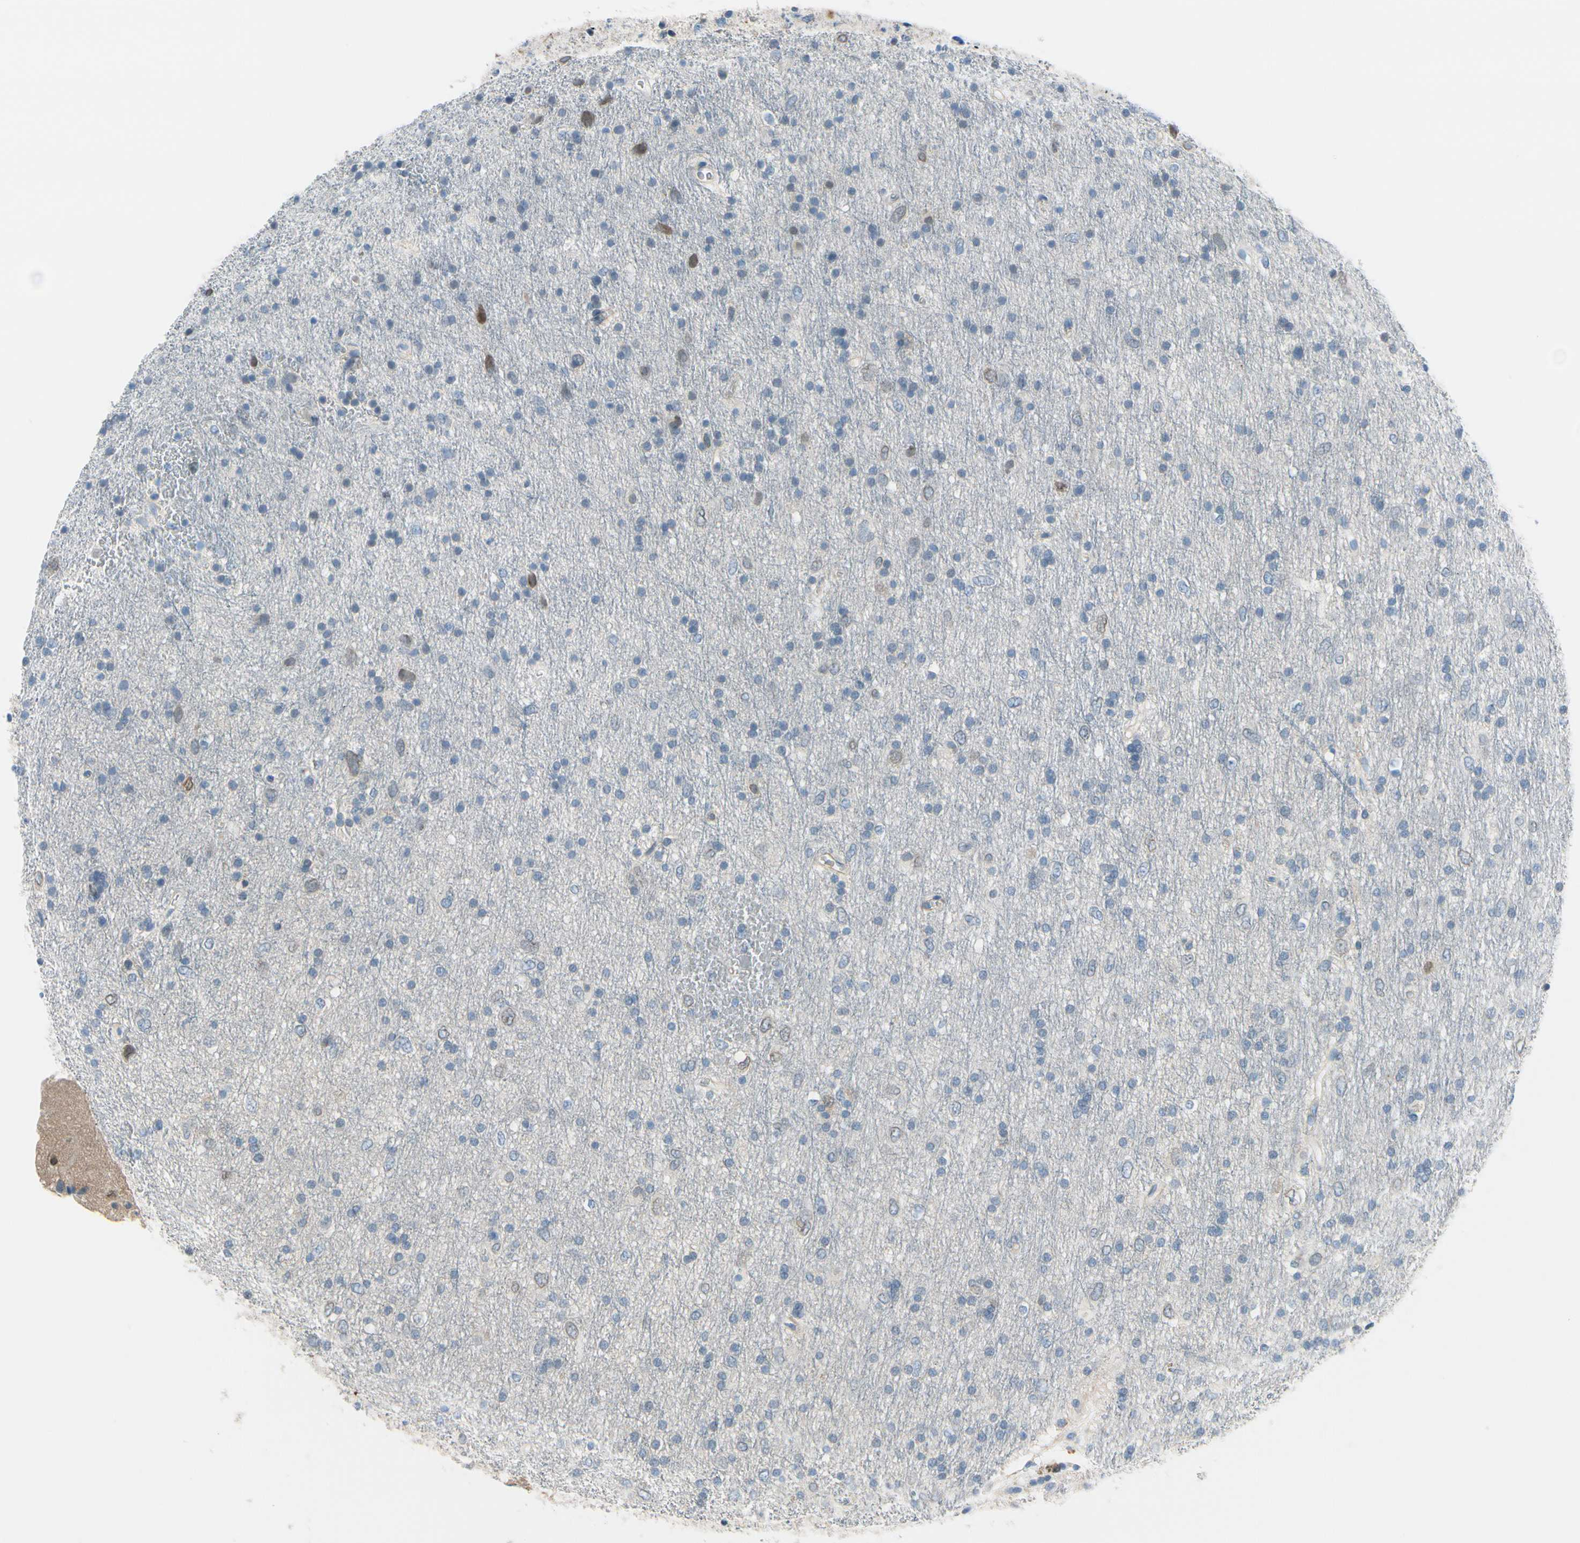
{"staining": {"intensity": "negative", "quantity": "none", "location": "none"}, "tissue": "glioma", "cell_type": "Tumor cells", "image_type": "cancer", "snomed": [{"axis": "morphology", "description": "Glioma, malignant, Low grade"}, {"axis": "topography", "description": "Brain"}], "caption": "There is no significant expression in tumor cells of glioma.", "gene": "FCER2", "patient": {"sex": "male", "age": 77}}